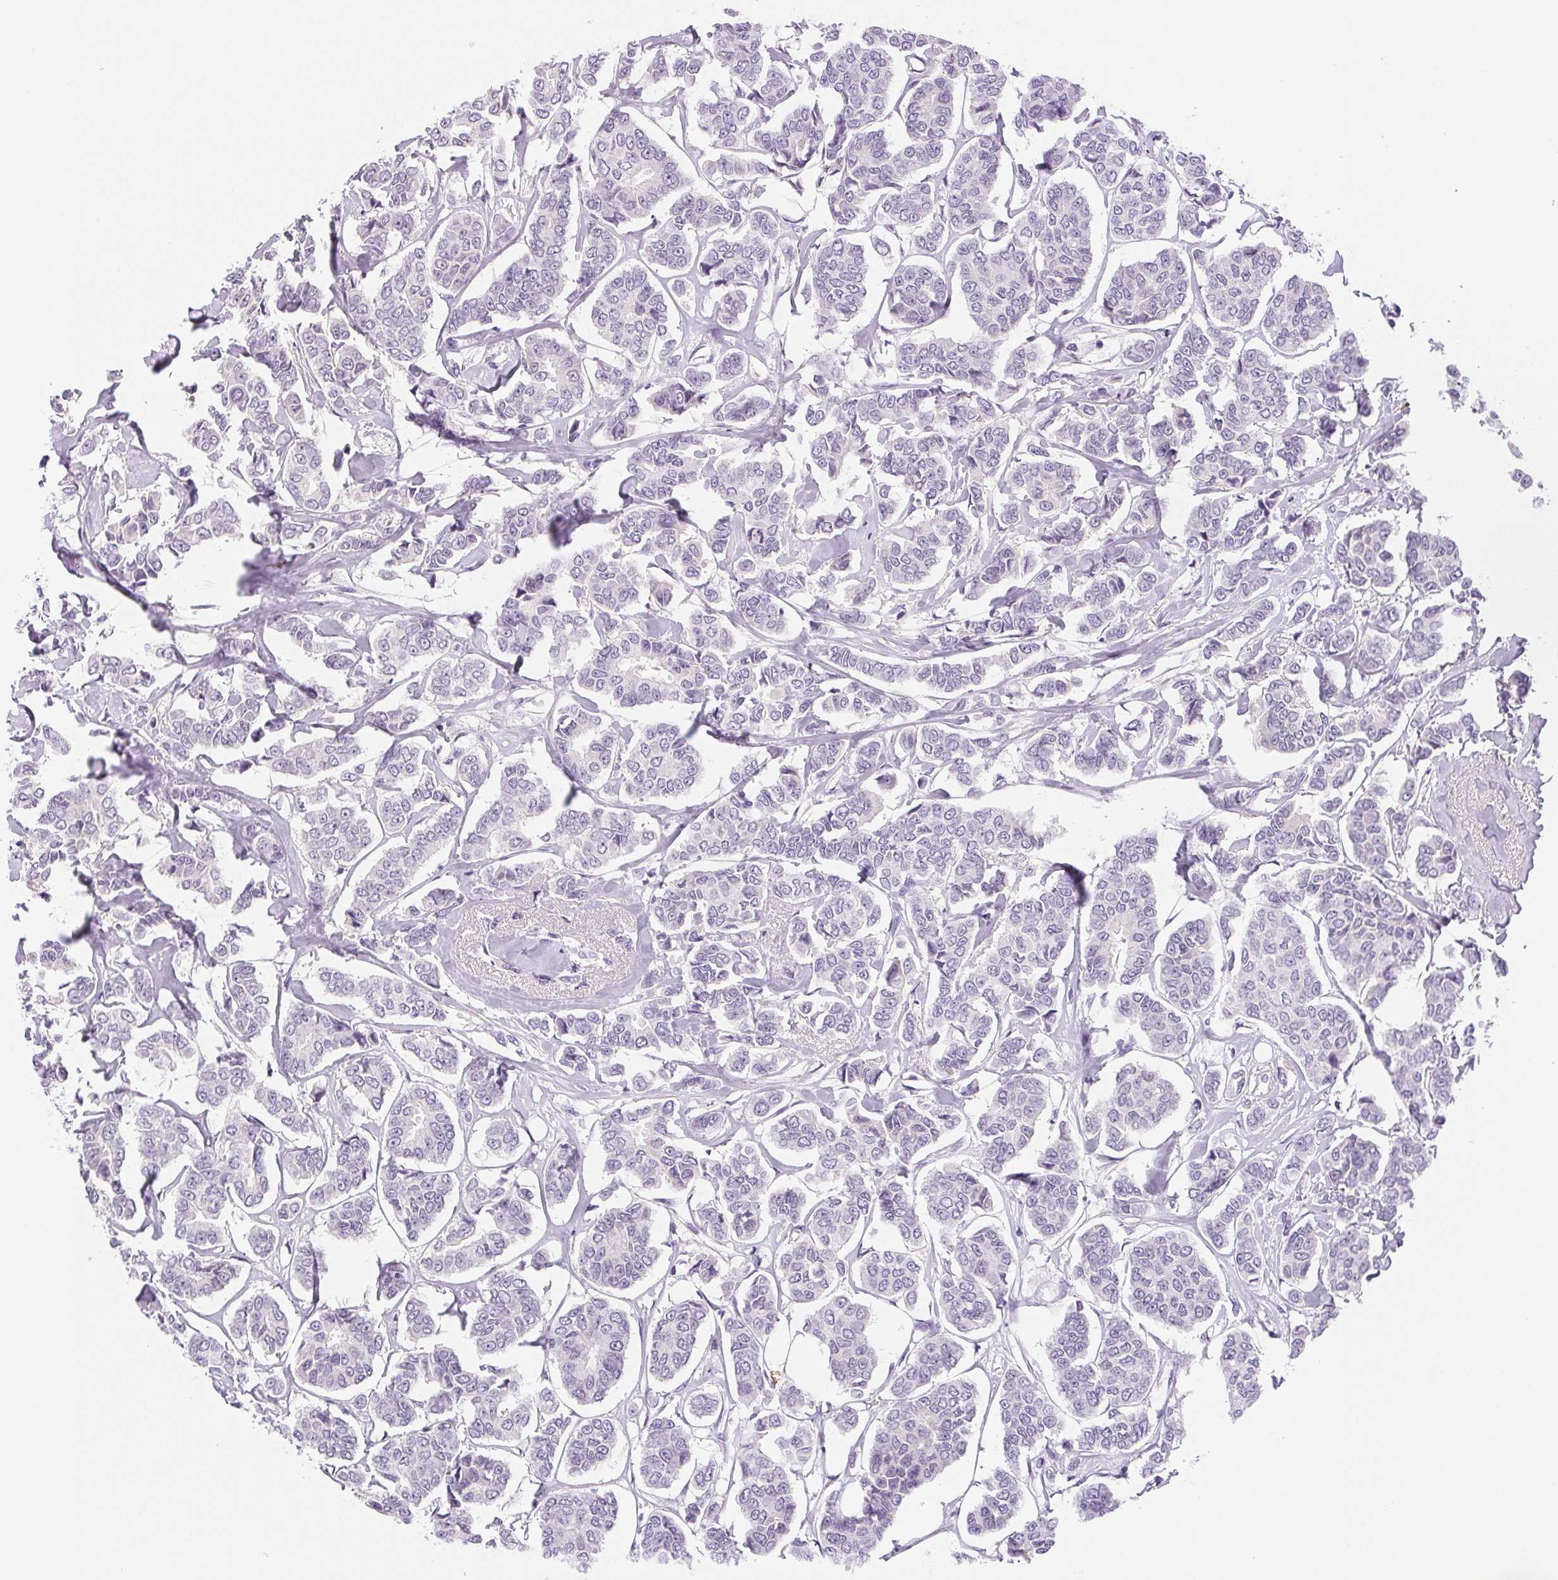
{"staining": {"intensity": "negative", "quantity": "none", "location": "none"}, "tissue": "breast cancer", "cell_type": "Tumor cells", "image_type": "cancer", "snomed": [{"axis": "morphology", "description": "Duct carcinoma"}, {"axis": "topography", "description": "Breast"}], "caption": "Immunohistochemical staining of breast cancer (intraductal carcinoma) displays no significant positivity in tumor cells. The staining is performed using DAB brown chromogen with nuclei counter-stained in using hematoxylin.", "gene": "IFIT1B", "patient": {"sex": "female", "age": 94}}